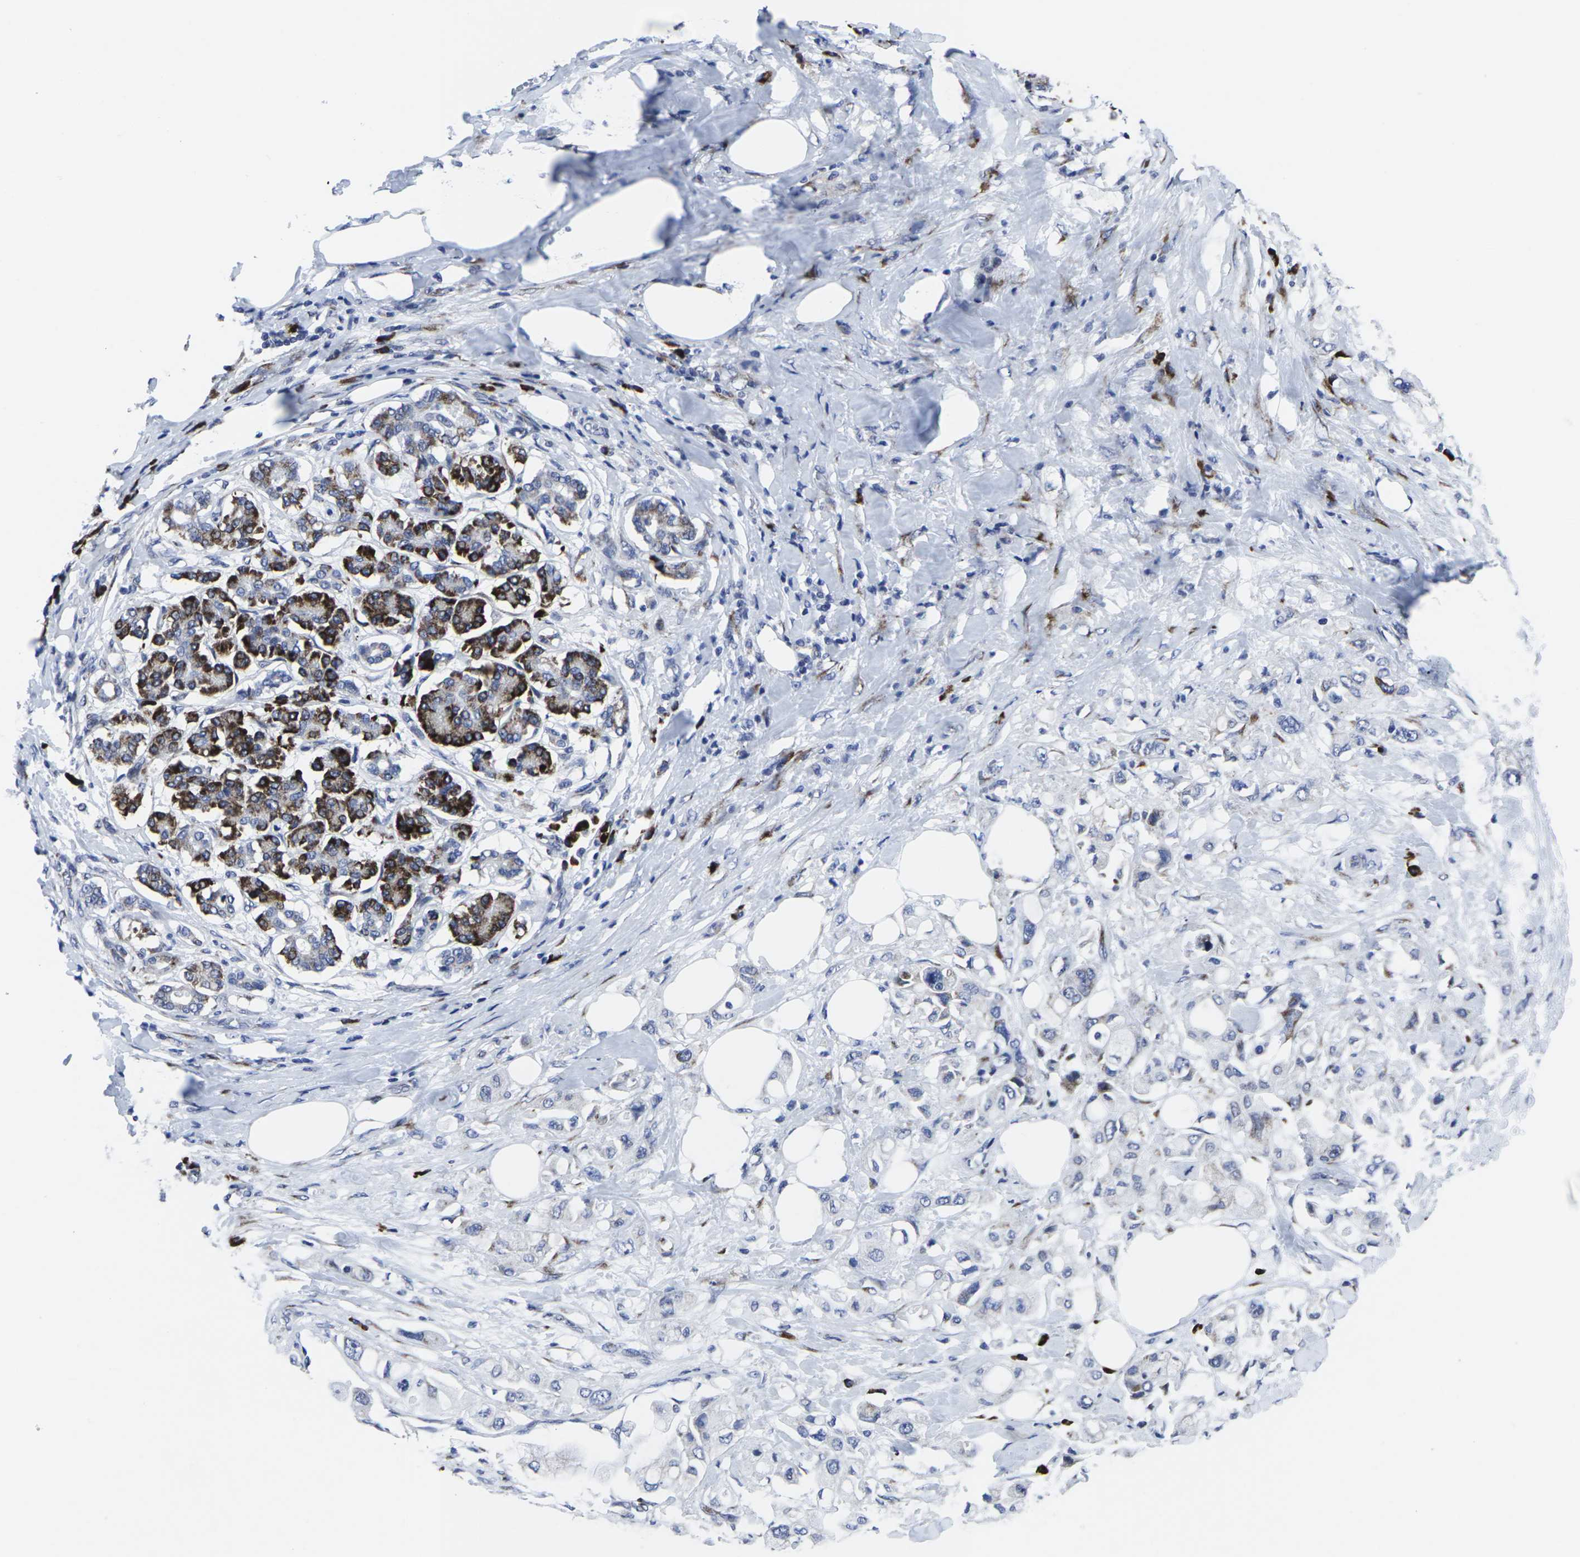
{"staining": {"intensity": "negative", "quantity": "none", "location": "none"}, "tissue": "pancreatic cancer", "cell_type": "Tumor cells", "image_type": "cancer", "snomed": [{"axis": "morphology", "description": "Adenocarcinoma, NOS"}, {"axis": "topography", "description": "Pancreas"}], "caption": "Immunohistochemistry (IHC) of pancreatic adenocarcinoma shows no expression in tumor cells.", "gene": "RPN1", "patient": {"sex": "female", "age": 56}}